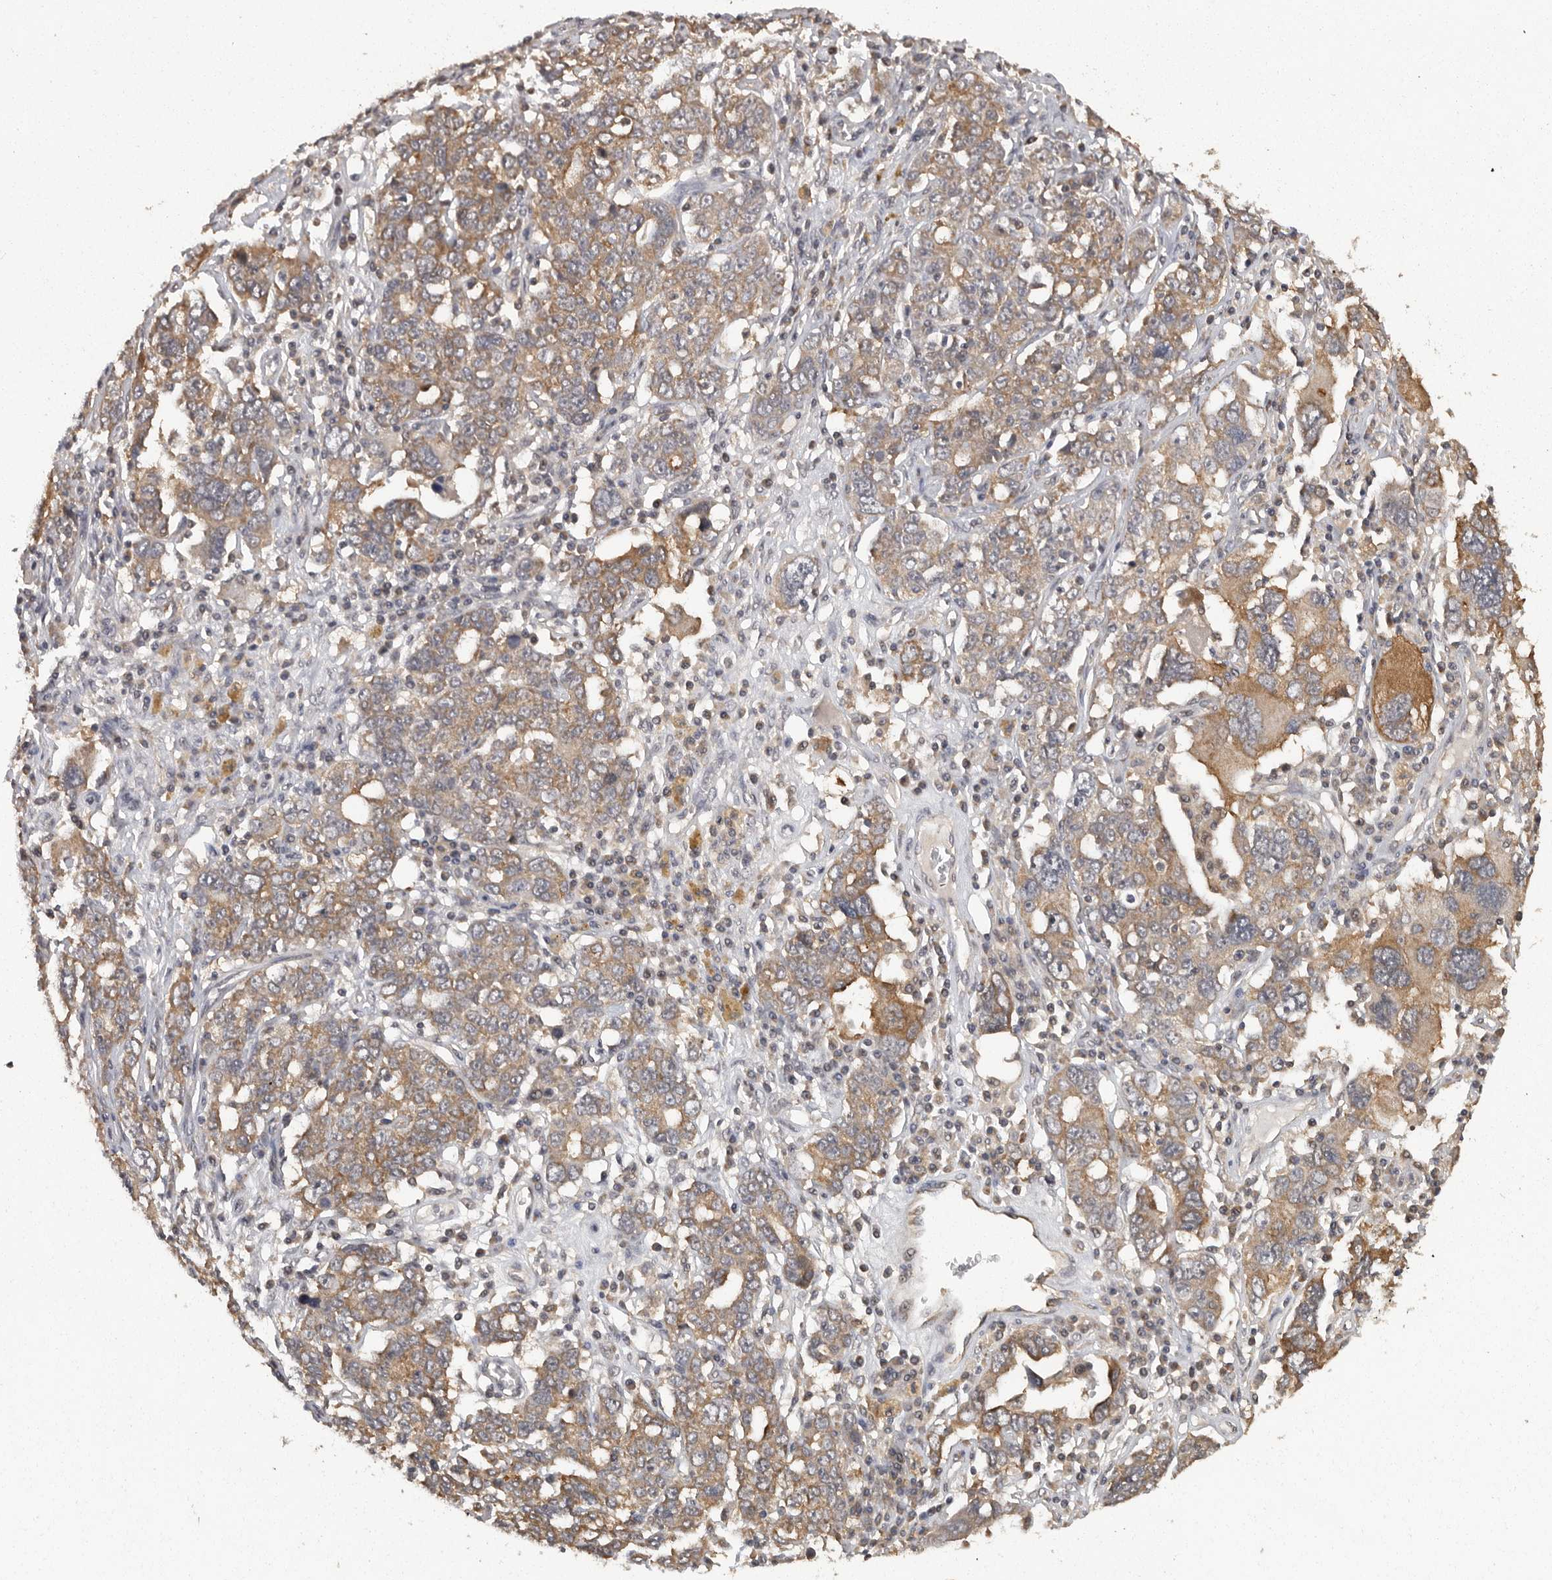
{"staining": {"intensity": "moderate", "quantity": ">75%", "location": "cytoplasmic/membranous"}, "tissue": "ovarian cancer", "cell_type": "Tumor cells", "image_type": "cancer", "snomed": [{"axis": "morphology", "description": "Carcinoma, endometroid"}, {"axis": "topography", "description": "Ovary"}], "caption": "Approximately >75% of tumor cells in human ovarian endometroid carcinoma demonstrate moderate cytoplasmic/membranous protein staining as visualized by brown immunohistochemical staining.", "gene": "BAIAP2", "patient": {"sex": "female", "age": 62}}